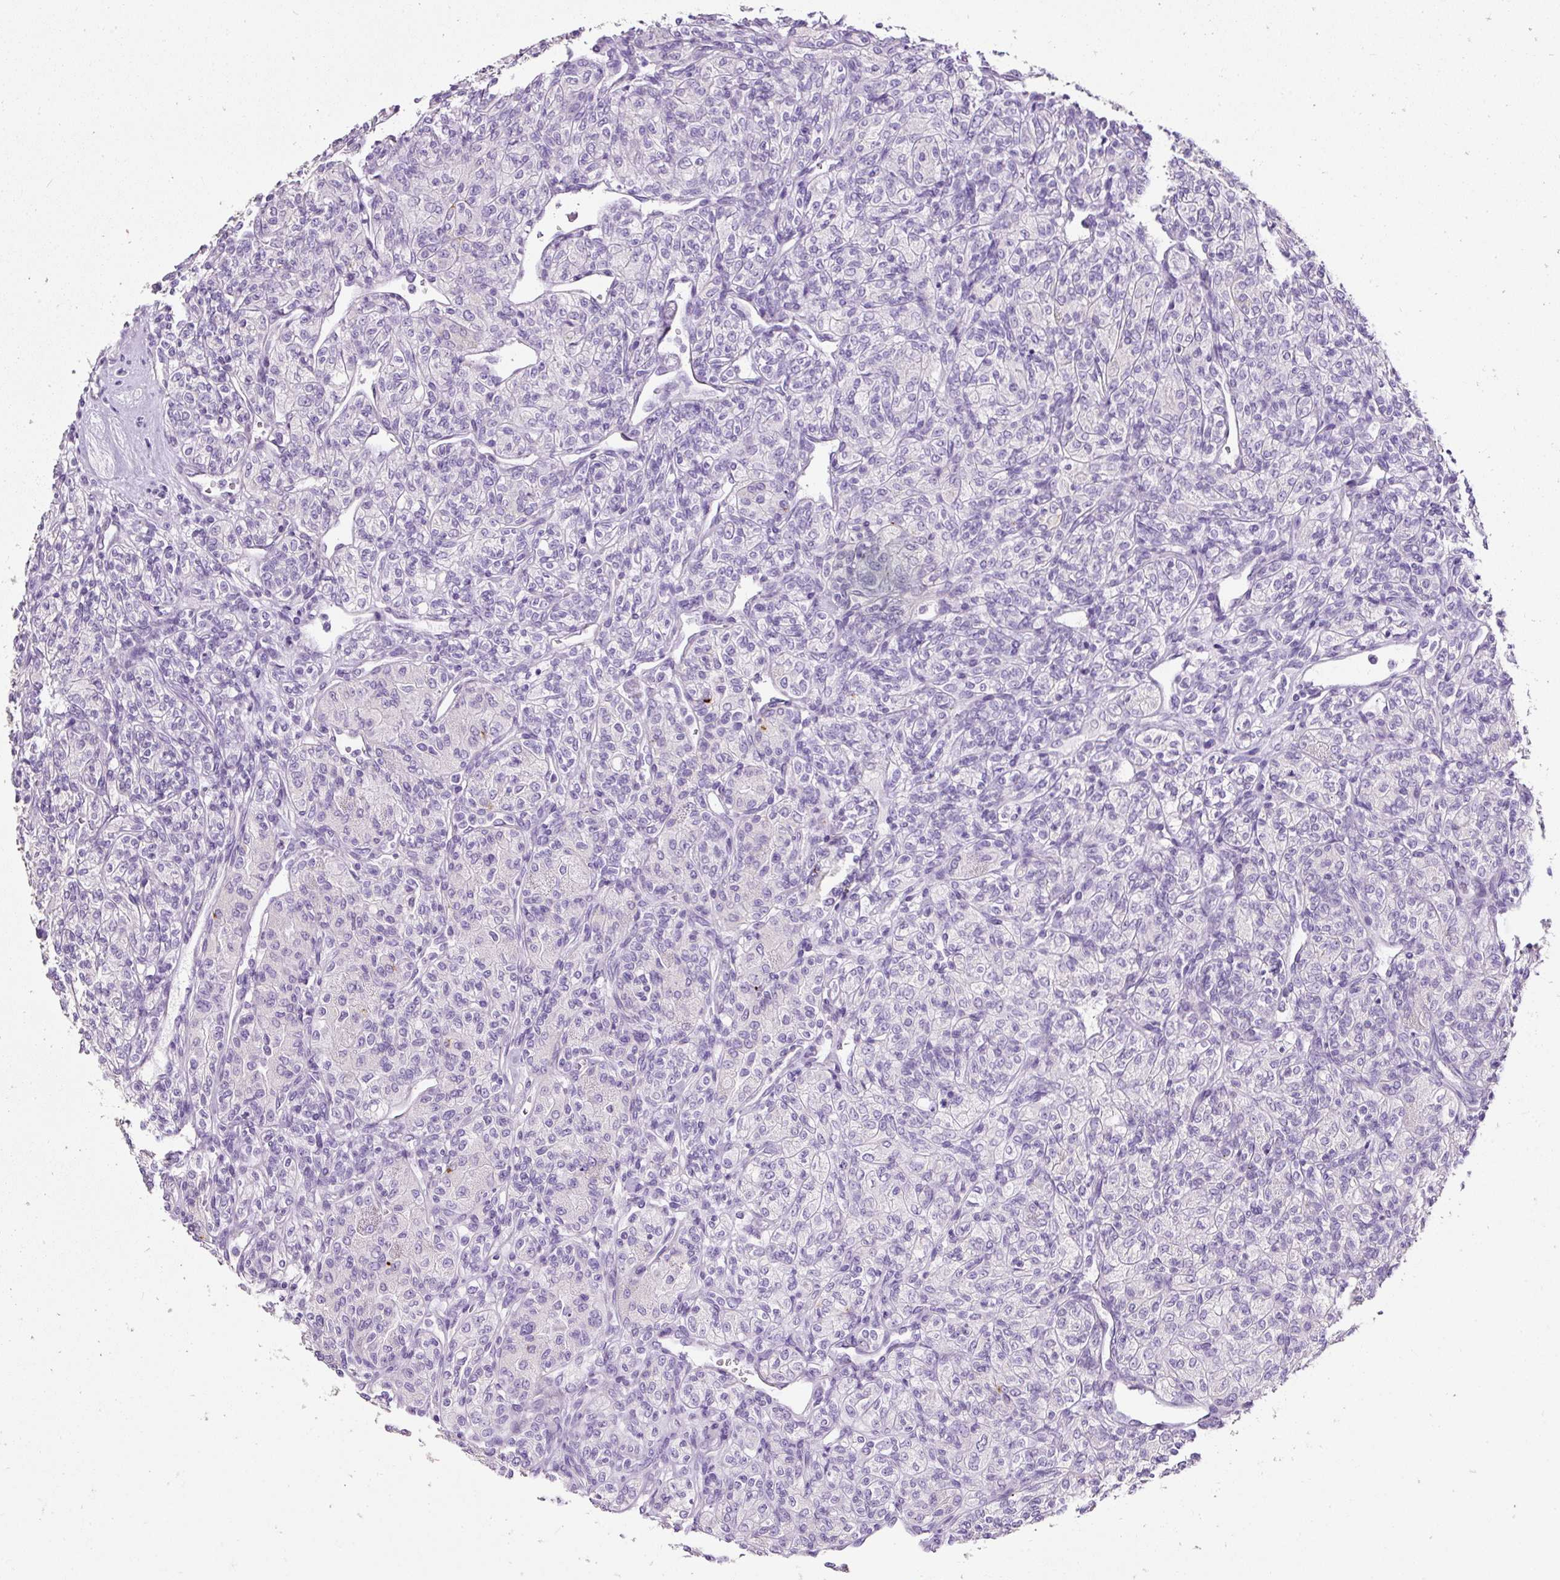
{"staining": {"intensity": "negative", "quantity": "none", "location": "none"}, "tissue": "renal cancer", "cell_type": "Tumor cells", "image_type": "cancer", "snomed": [{"axis": "morphology", "description": "Adenocarcinoma, NOS"}, {"axis": "topography", "description": "Kidney"}], "caption": "This is an immunohistochemistry (IHC) micrograph of renal cancer. There is no positivity in tumor cells.", "gene": "C2CD4C", "patient": {"sex": "male", "age": 77}}